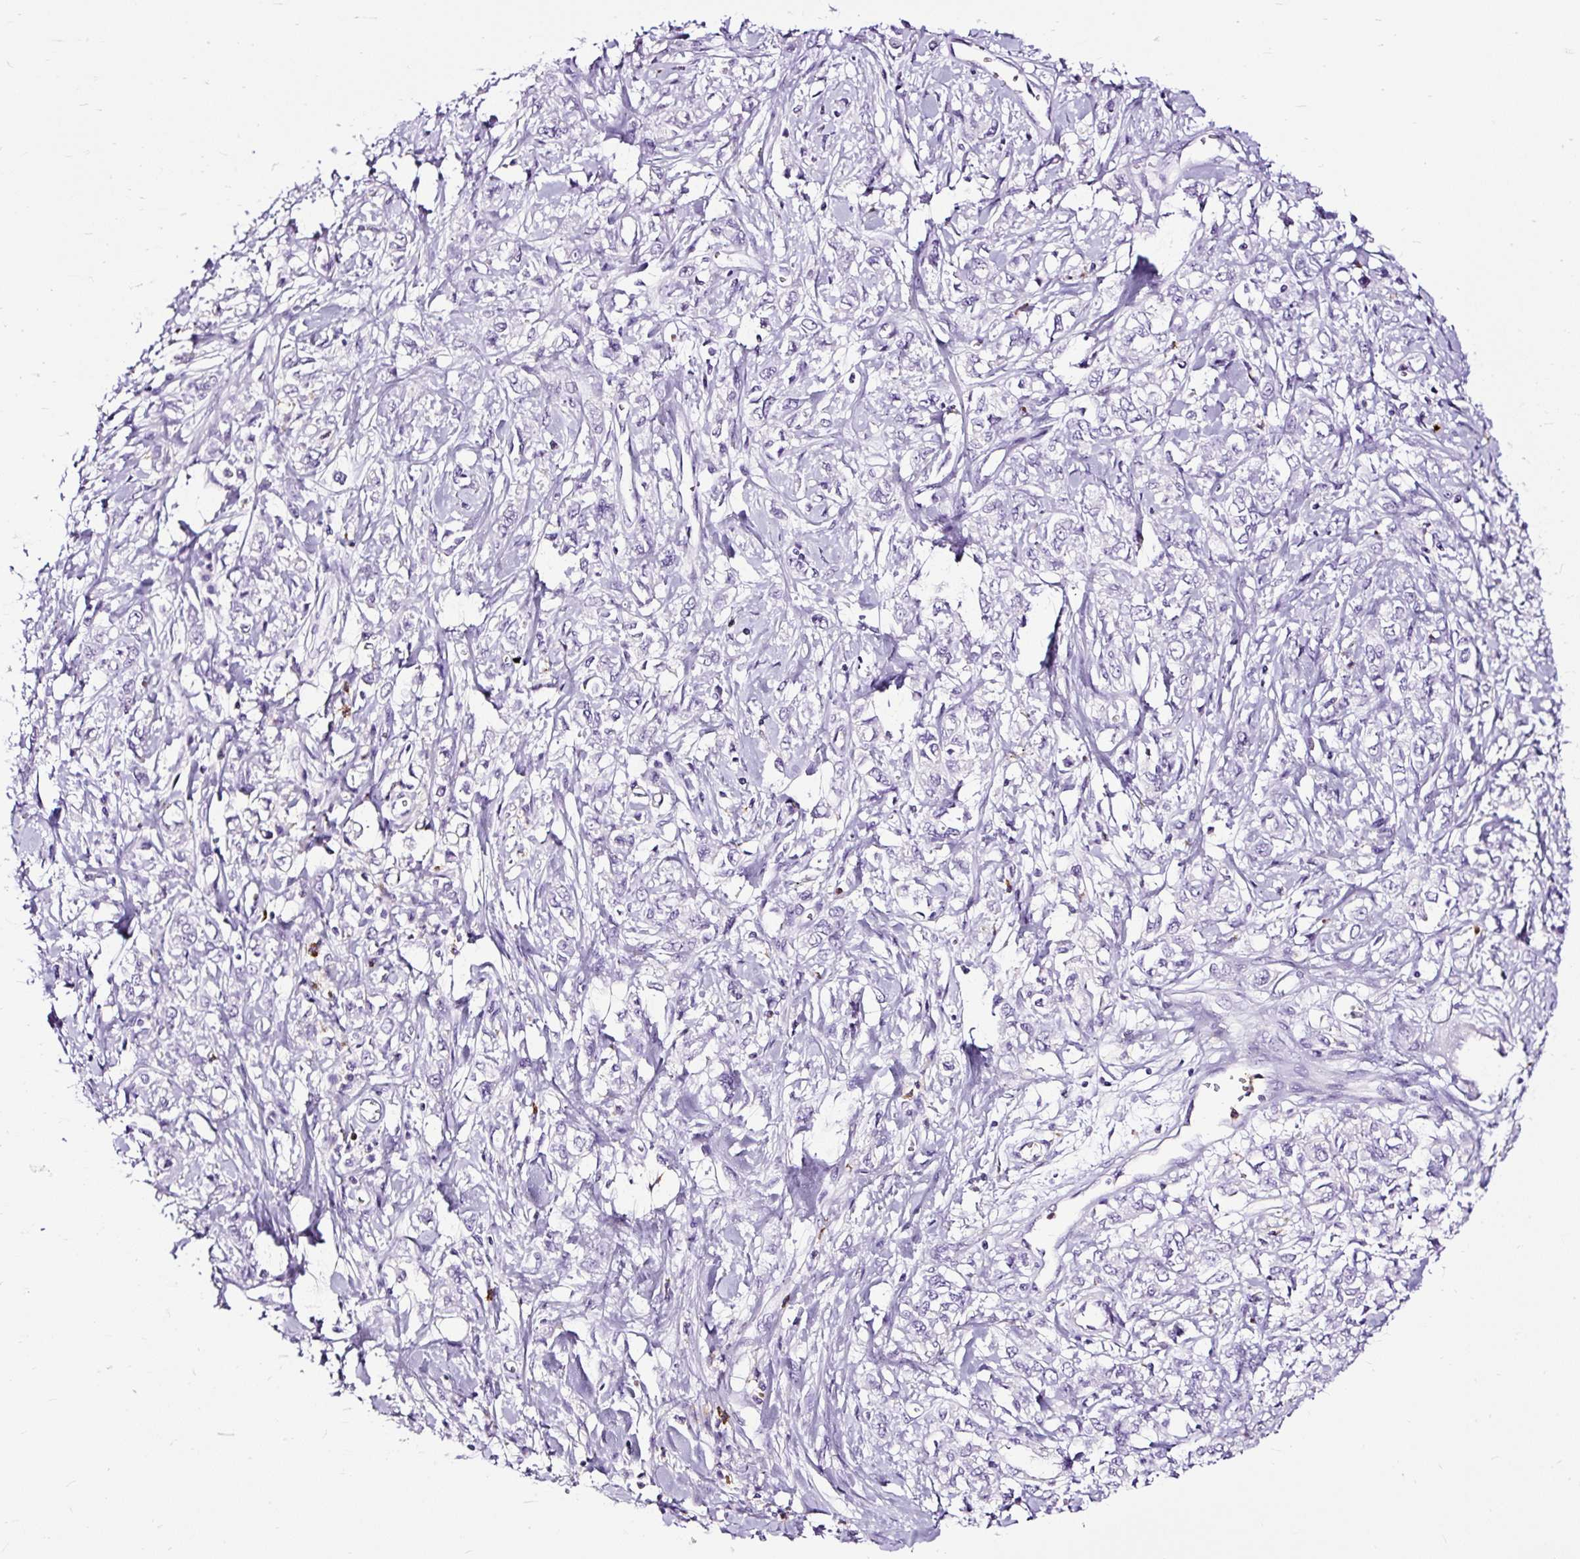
{"staining": {"intensity": "negative", "quantity": "none", "location": "none"}, "tissue": "stomach cancer", "cell_type": "Tumor cells", "image_type": "cancer", "snomed": [{"axis": "morphology", "description": "Adenocarcinoma, NOS"}, {"axis": "topography", "description": "Stomach"}], "caption": "This is a micrograph of immunohistochemistry (IHC) staining of stomach adenocarcinoma, which shows no positivity in tumor cells.", "gene": "SLC7A8", "patient": {"sex": "female", "age": 76}}